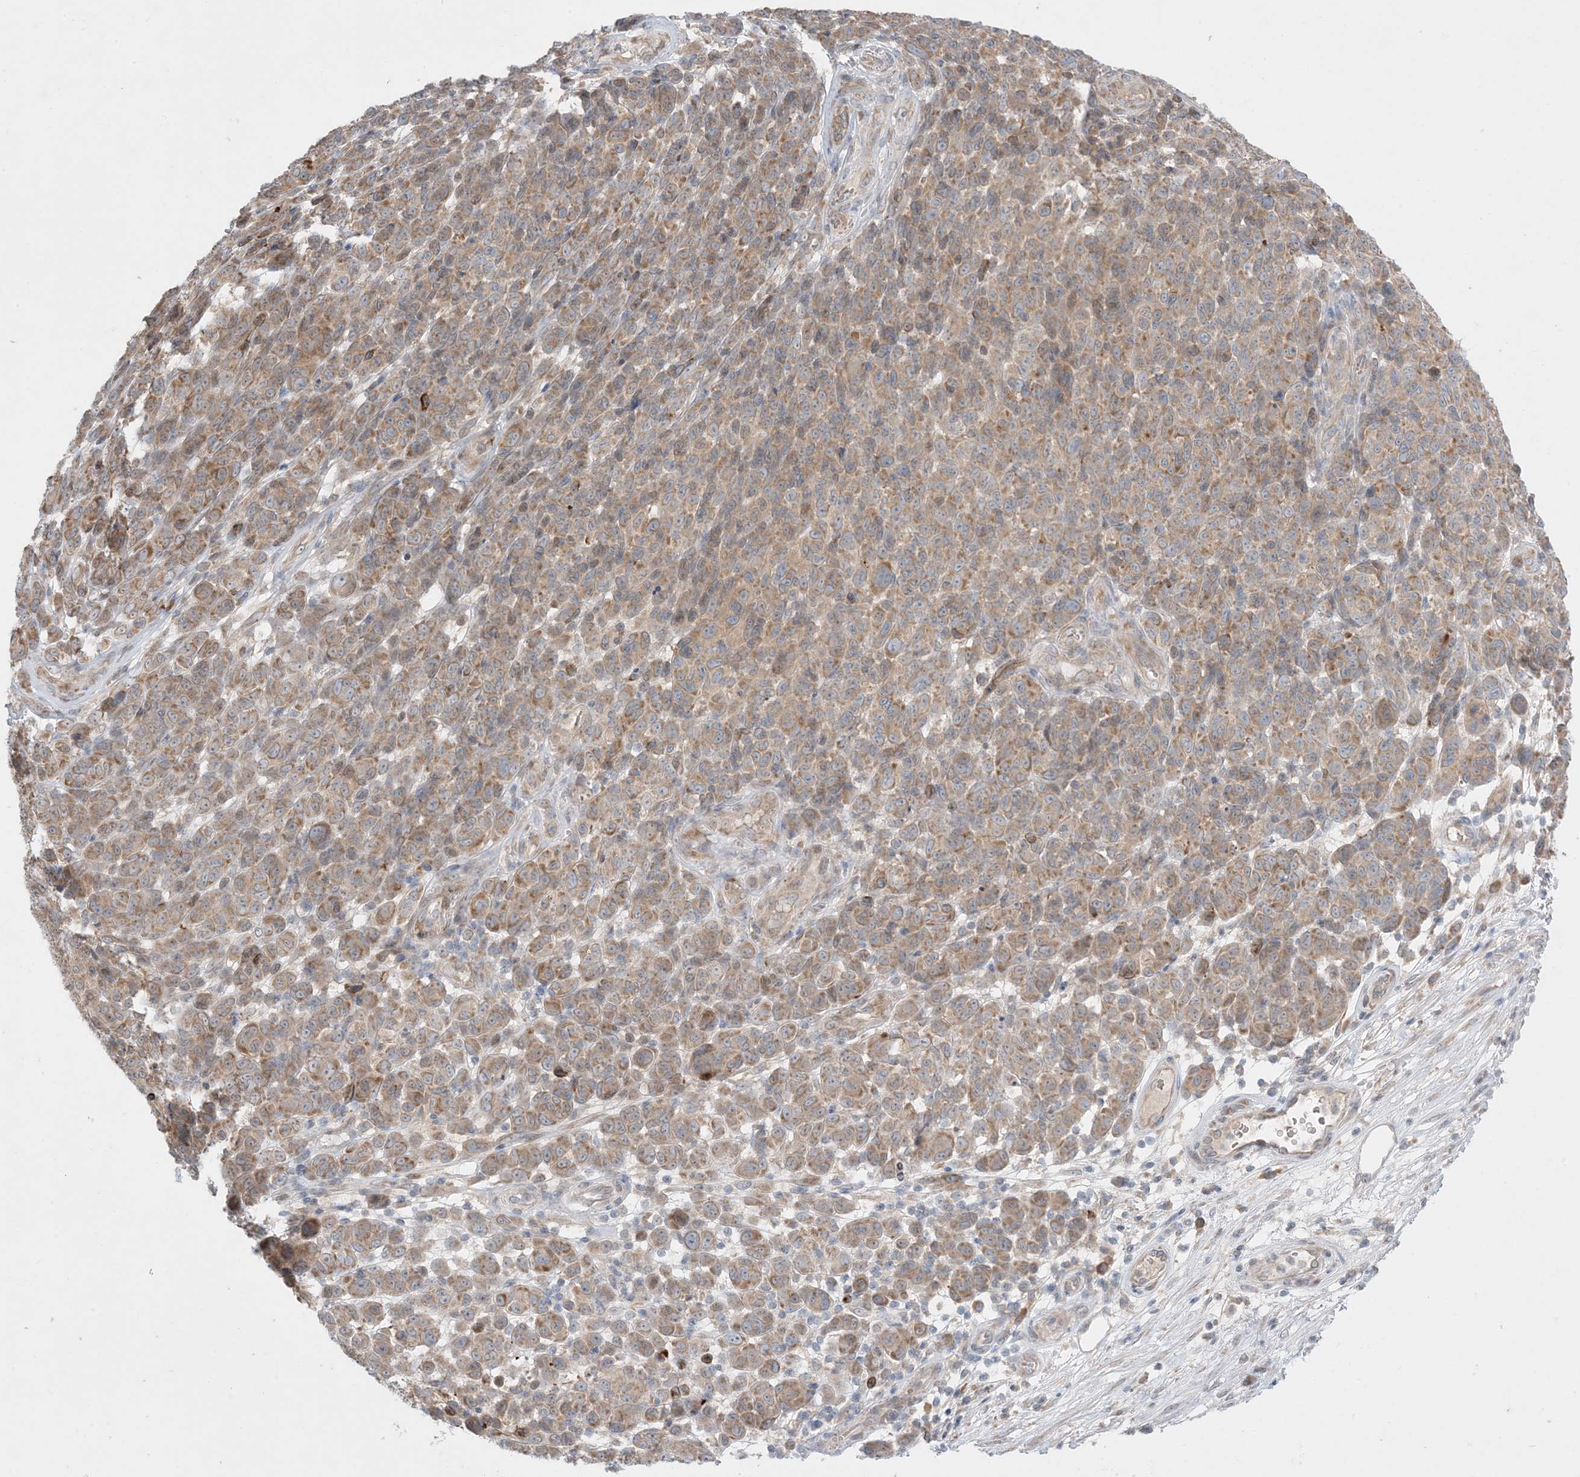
{"staining": {"intensity": "moderate", "quantity": ">75%", "location": "cytoplasmic/membranous"}, "tissue": "melanoma", "cell_type": "Tumor cells", "image_type": "cancer", "snomed": [{"axis": "morphology", "description": "Malignant melanoma, NOS"}, {"axis": "topography", "description": "Skin"}], "caption": "Immunohistochemical staining of human malignant melanoma demonstrates medium levels of moderate cytoplasmic/membranous positivity in about >75% of tumor cells. (DAB (3,3'-diaminobenzidine) = brown stain, brightfield microscopy at high magnification).", "gene": "MMGT1", "patient": {"sex": "male", "age": 49}}